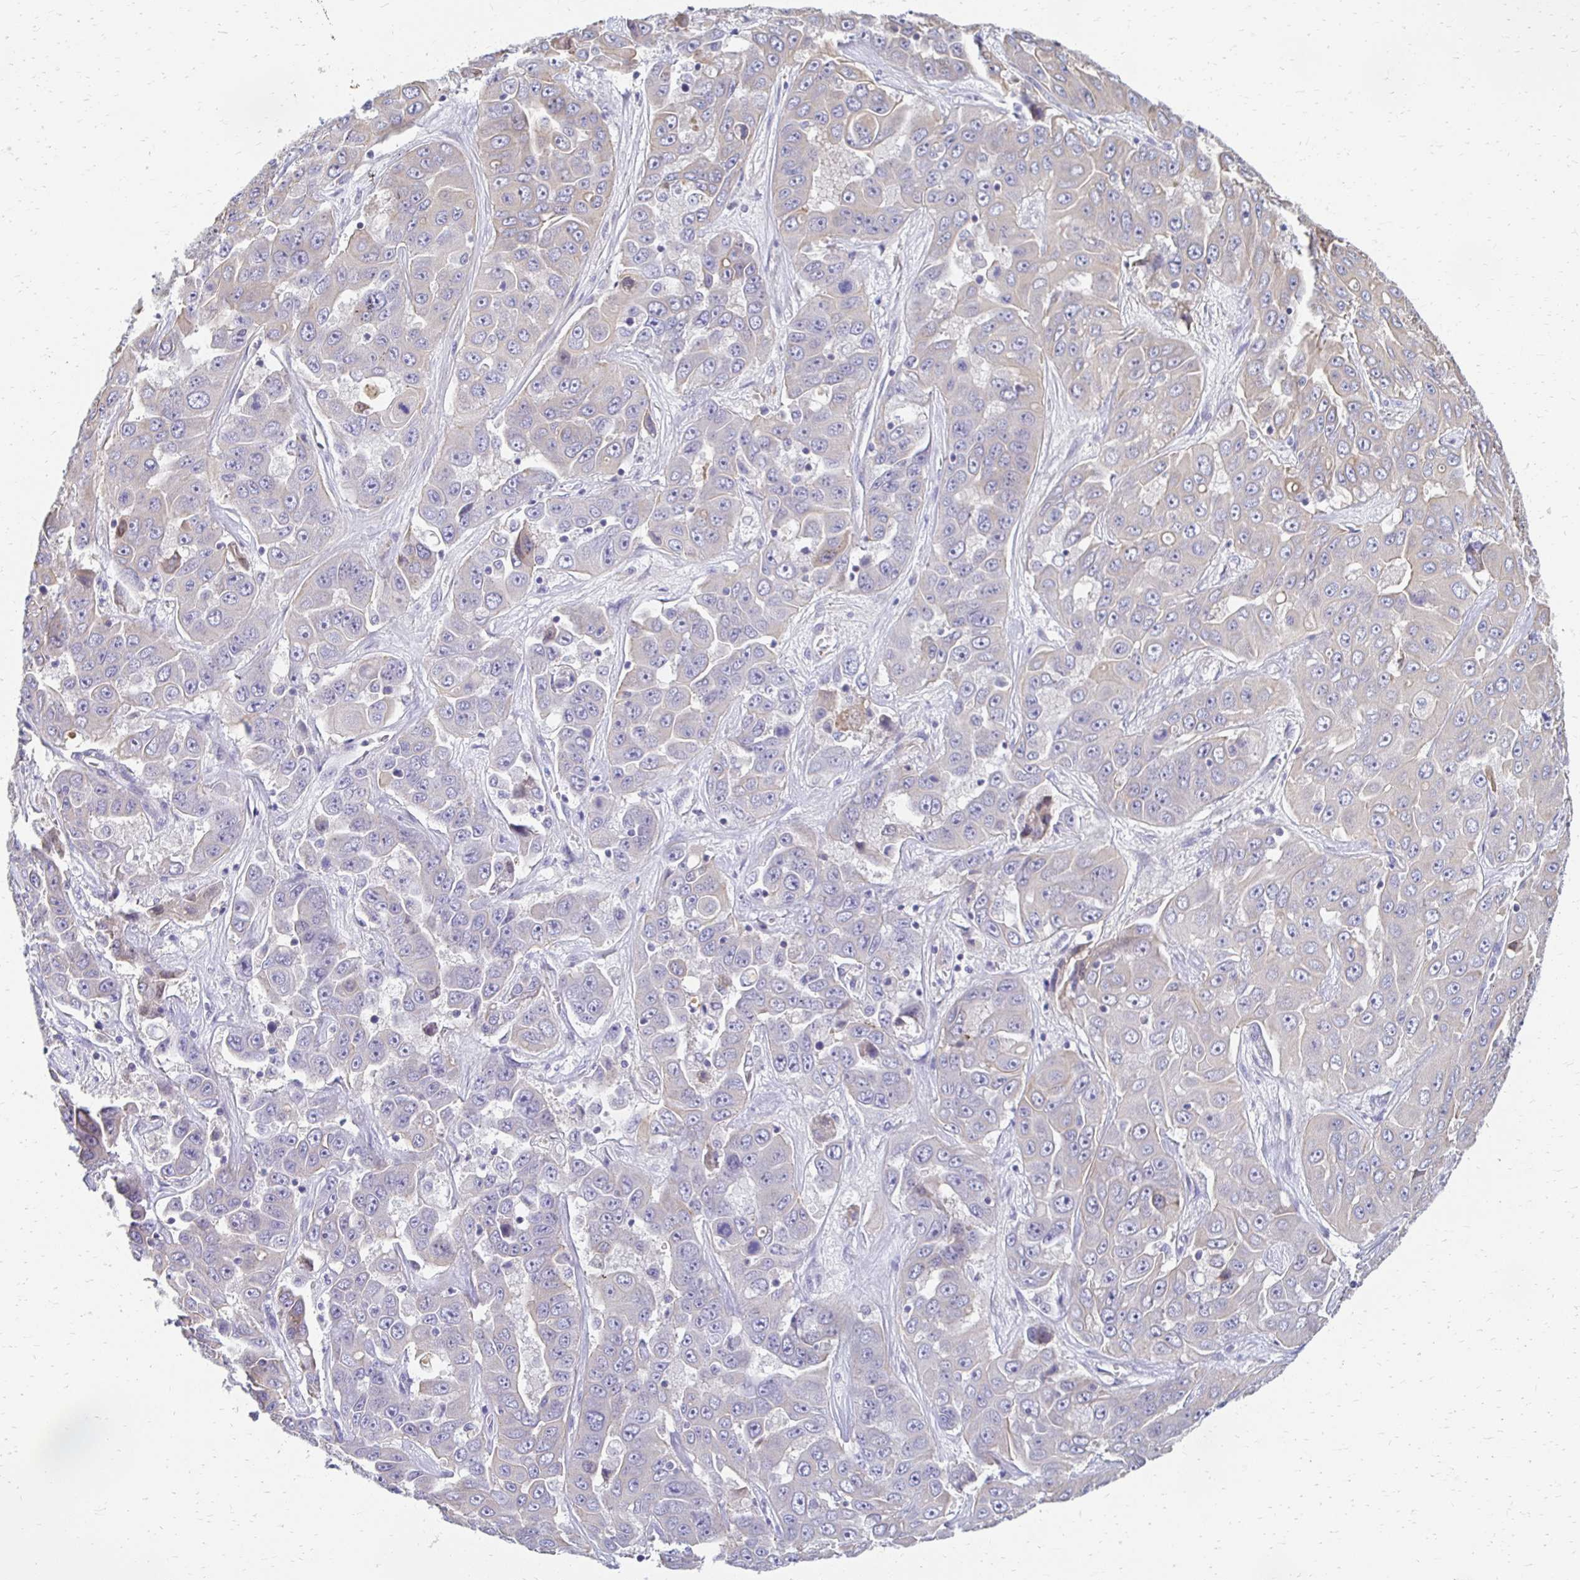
{"staining": {"intensity": "negative", "quantity": "none", "location": "none"}, "tissue": "liver cancer", "cell_type": "Tumor cells", "image_type": "cancer", "snomed": [{"axis": "morphology", "description": "Cholangiocarcinoma"}, {"axis": "topography", "description": "Liver"}], "caption": "Protein analysis of cholangiocarcinoma (liver) exhibits no significant expression in tumor cells.", "gene": "AKAP6", "patient": {"sex": "female", "age": 52}}